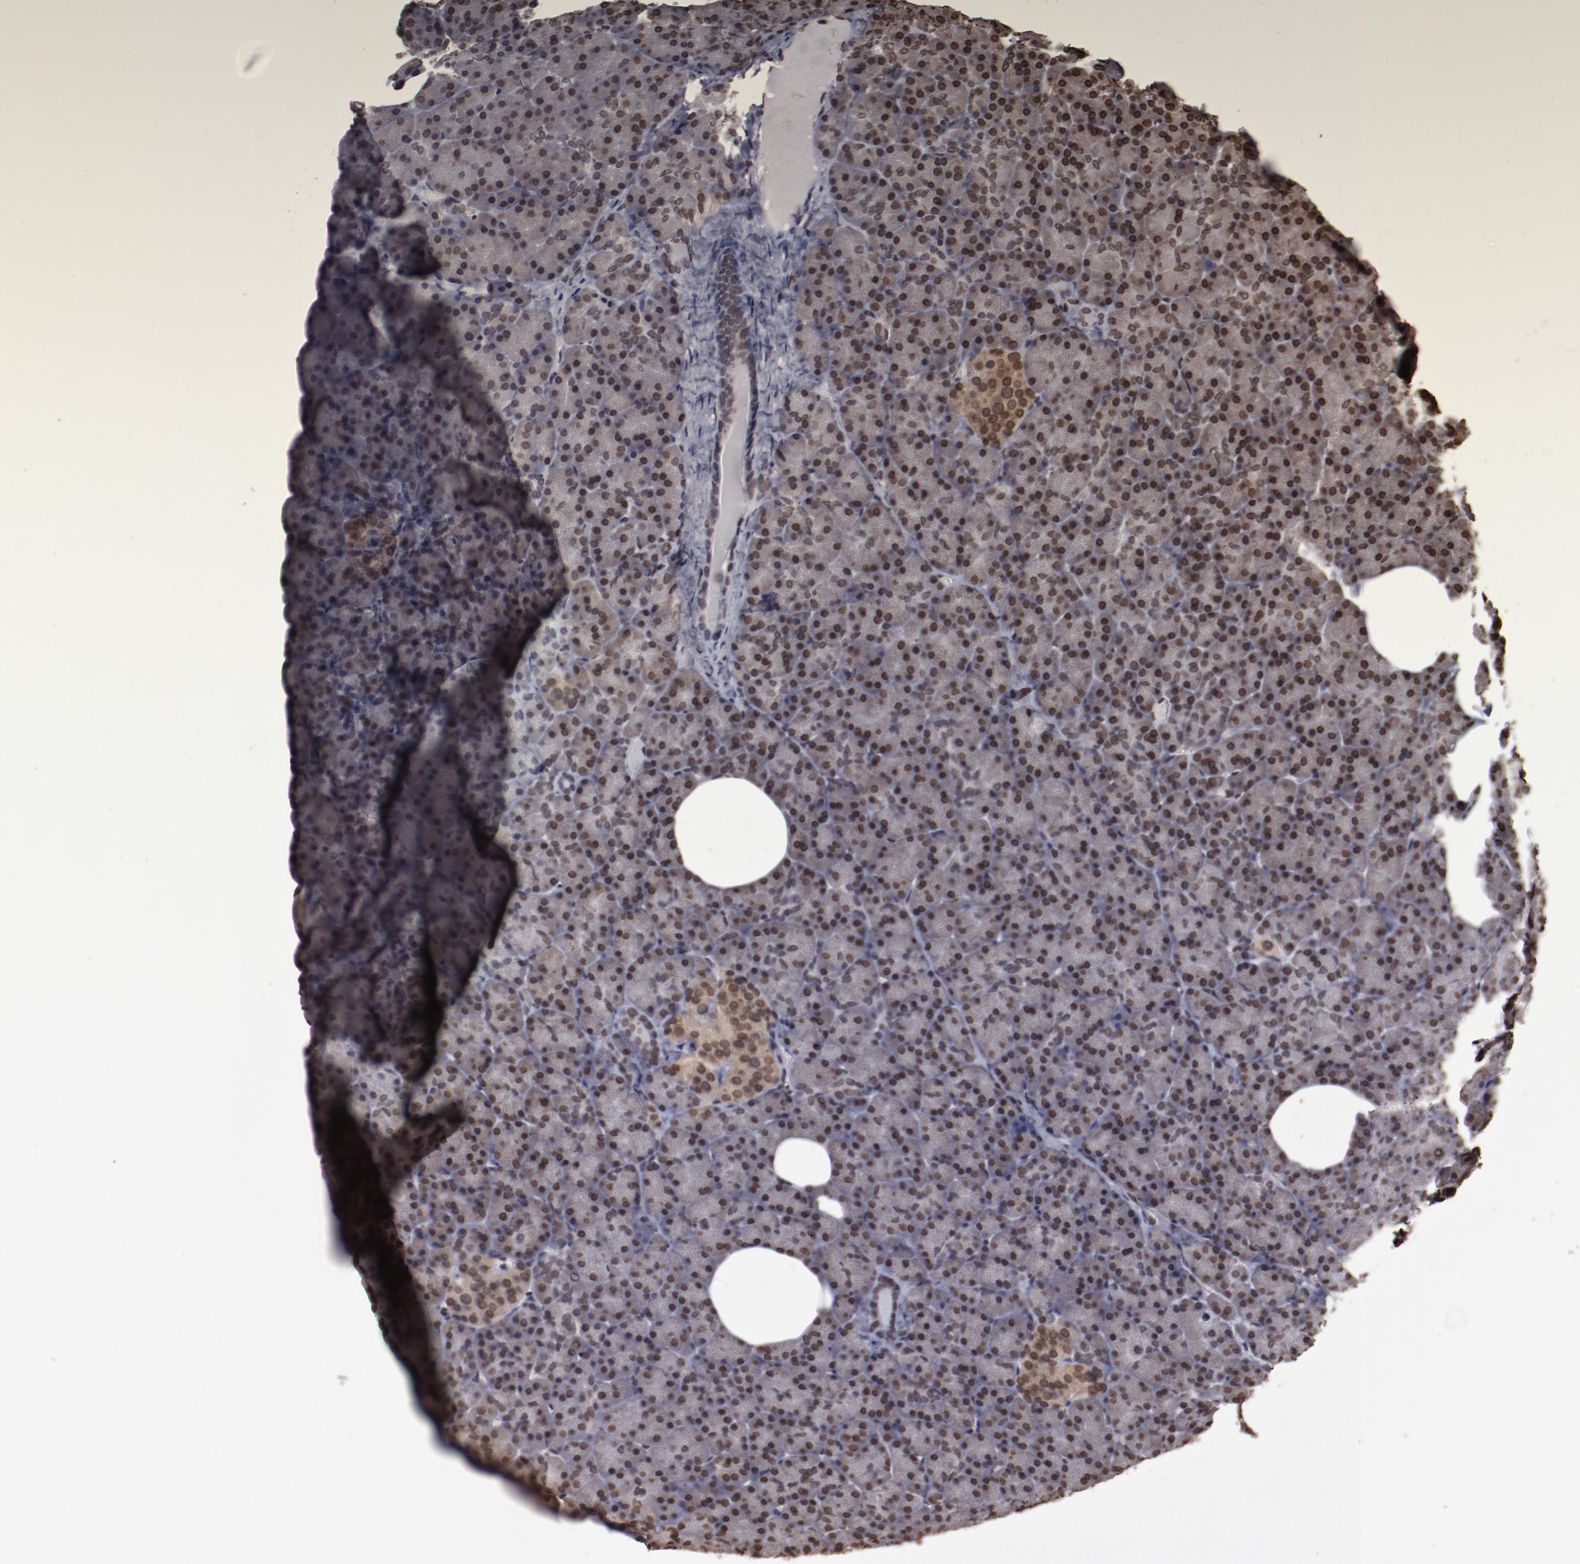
{"staining": {"intensity": "strong", "quantity": ">75%", "location": "nuclear"}, "tissue": "pancreas", "cell_type": "Exocrine glandular cells", "image_type": "normal", "snomed": [{"axis": "morphology", "description": "Normal tissue, NOS"}, {"axis": "topography", "description": "Pancreas"}], "caption": "IHC micrograph of unremarkable pancreas: pancreas stained using immunohistochemistry (IHC) reveals high levels of strong protein expression localized specifically in the nuclear of exocrine glandular cells, appearing as a nuclear brown color.", "gene": "AKT1", "patient": {"sex": "female", "age": 35}}